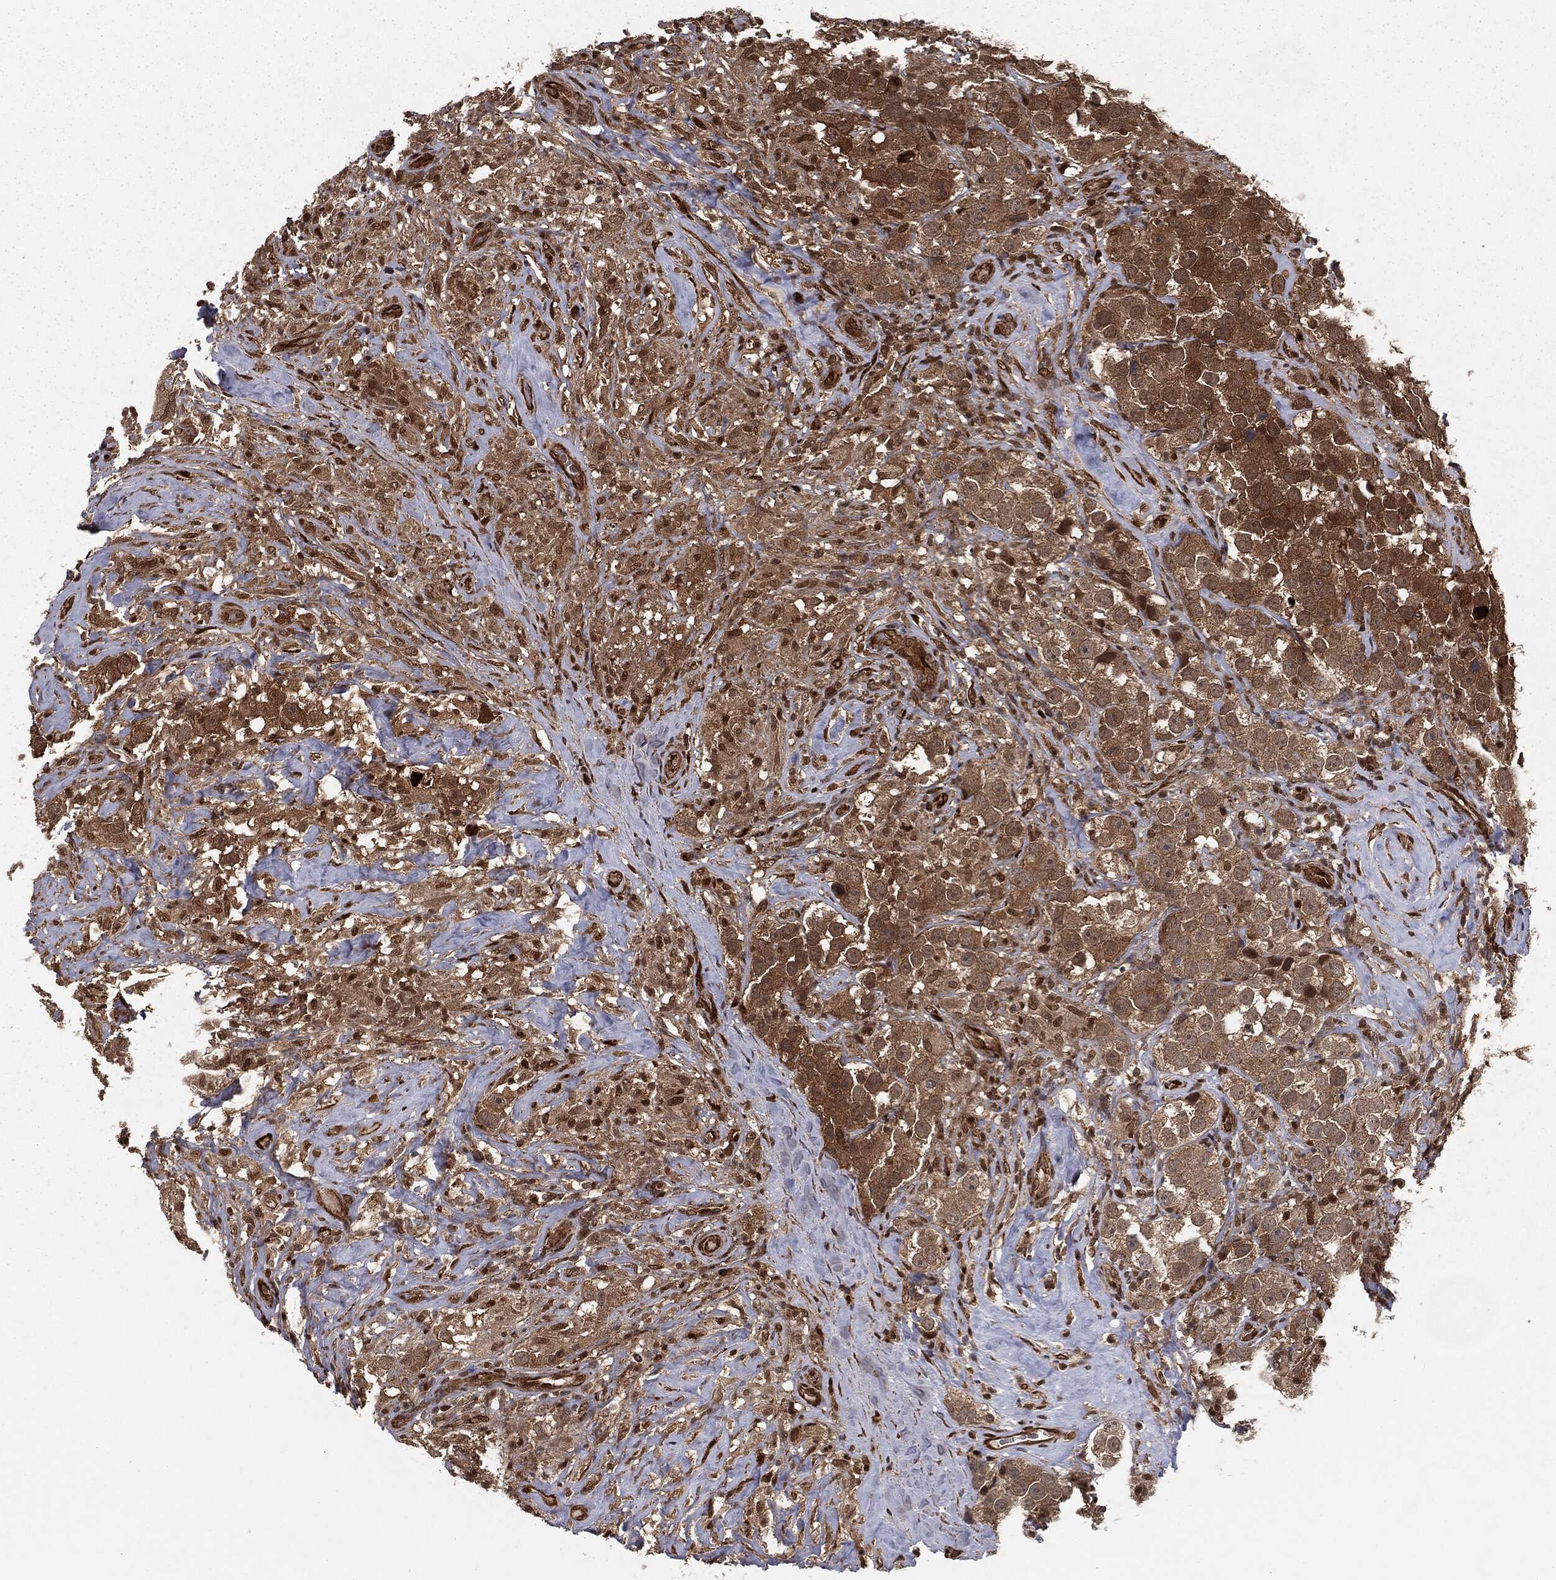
{"staining": {"intensity": "moderate", "quantity": ">75%", "location": "cytoplasmic/membranous"}, "tissue": "testis cancer", "cell_type": "Tumor cells", "image_type": "cancer", "snomed": [{"axis": "morphology", "description": "Seminoma, NOS"}, {"axis": "topography", "description": "Testis"}], "caption": "Moderate cytoplasmic/membranous expression is appreciated in about >75% of tumor cells in seminoma (testis).", "gene": "RANBP9", "patient": {"sex": "male", "age": 49}}